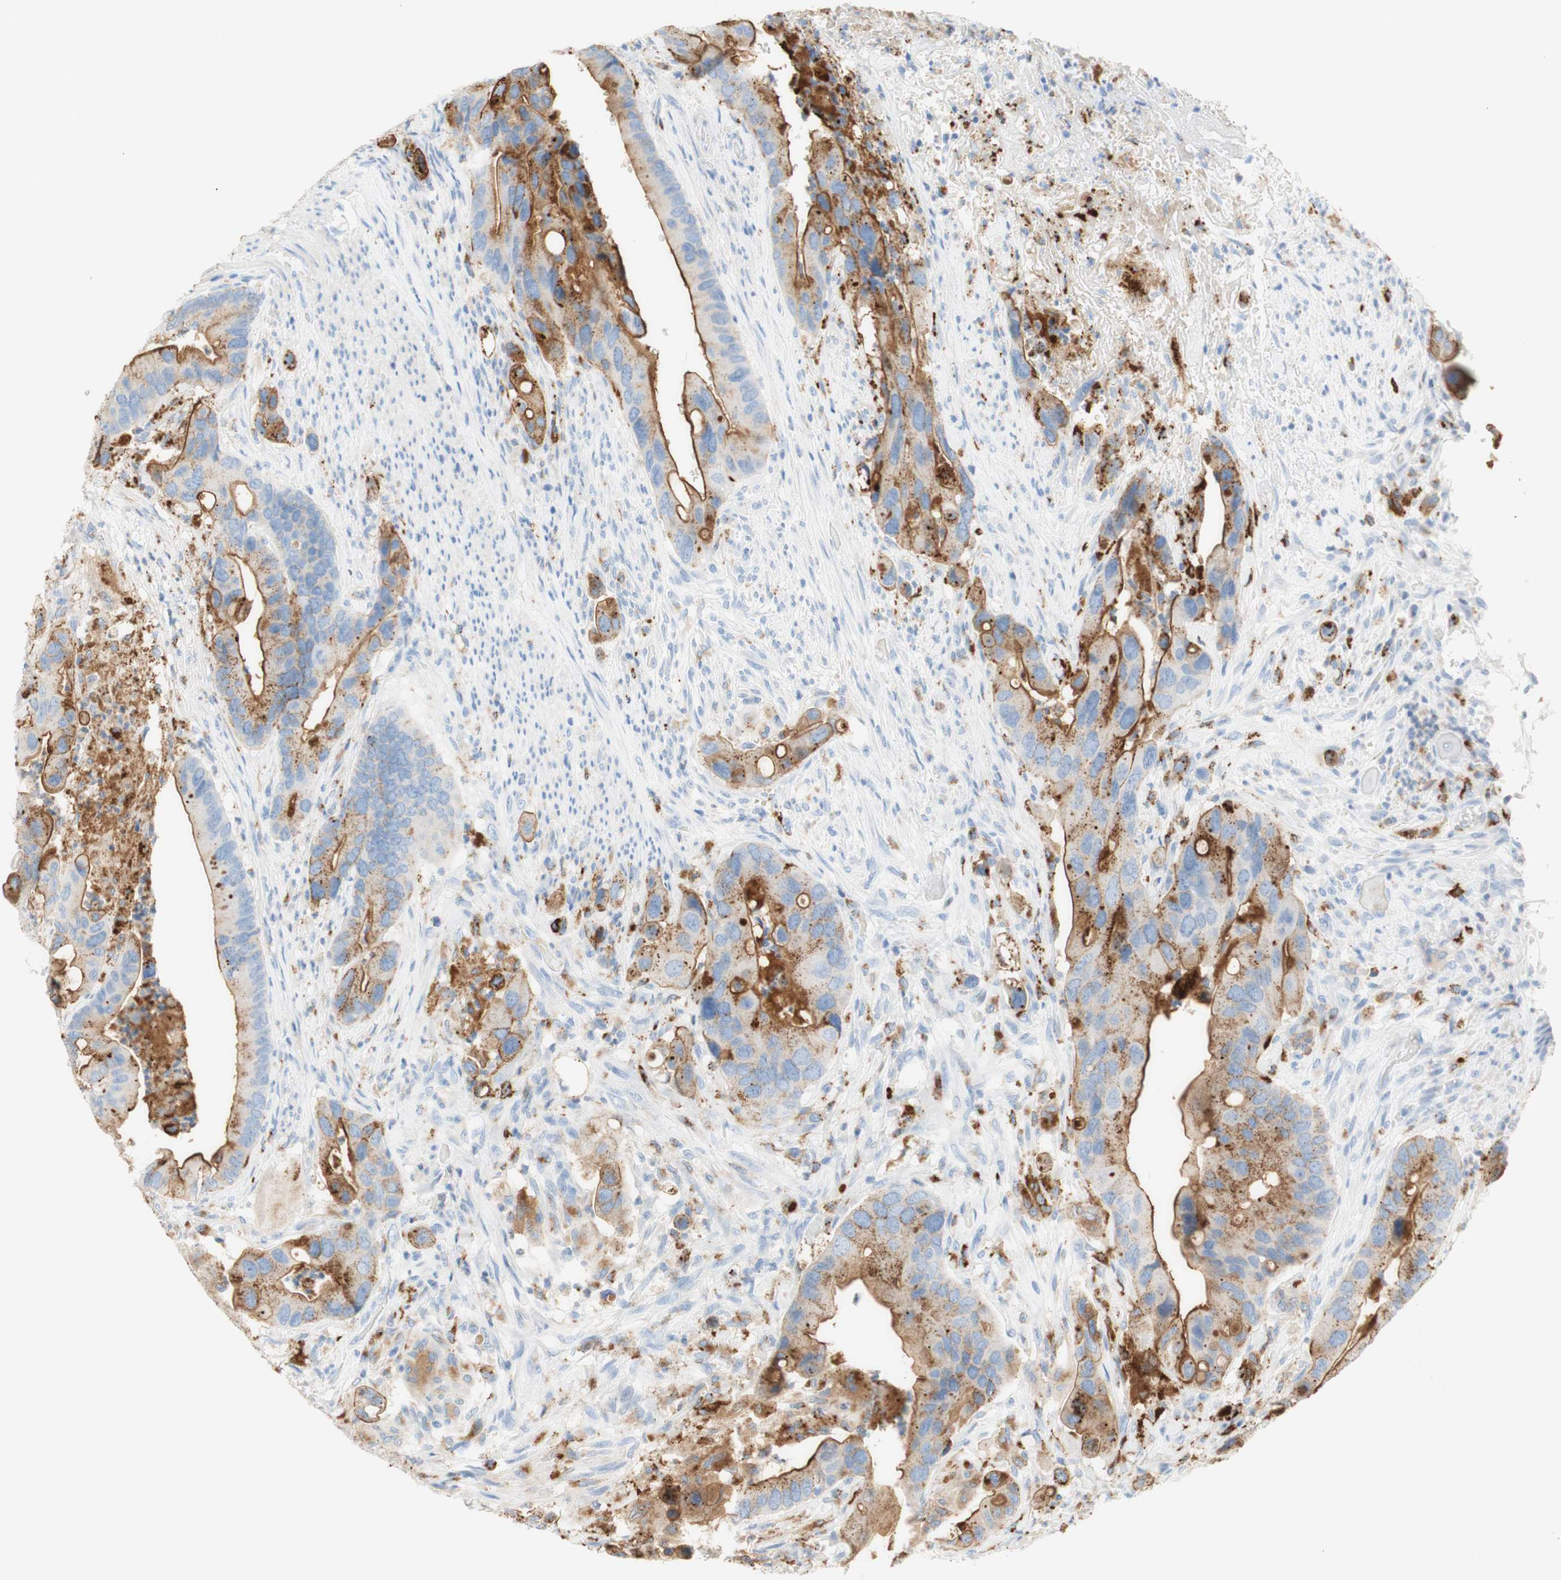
{"staining": {"intensity": "moderate", "quantity": "25%-75%", "location": "cytoplasmic/membranous"}, "tissue": "colorectal cancer", "cell_type": "Tumor cells", "image_type": "cancer", "snomed": [{"axis": "morphology", "description": "Adenocarcinoma, NOS"}, {"axis": "topography", "description": "Rectum"}], "caption": "This photomicrograph demonstrates colorectal cancer stained with immunohistochemistry to label a protein in brown. The cytoplasmic/membranous of tumor cells show moderate positivity for the protein. Nuclei are counter-stained blue.", "gene": "CEACAM1", "patient": {"sex": "female", "age": 57}}